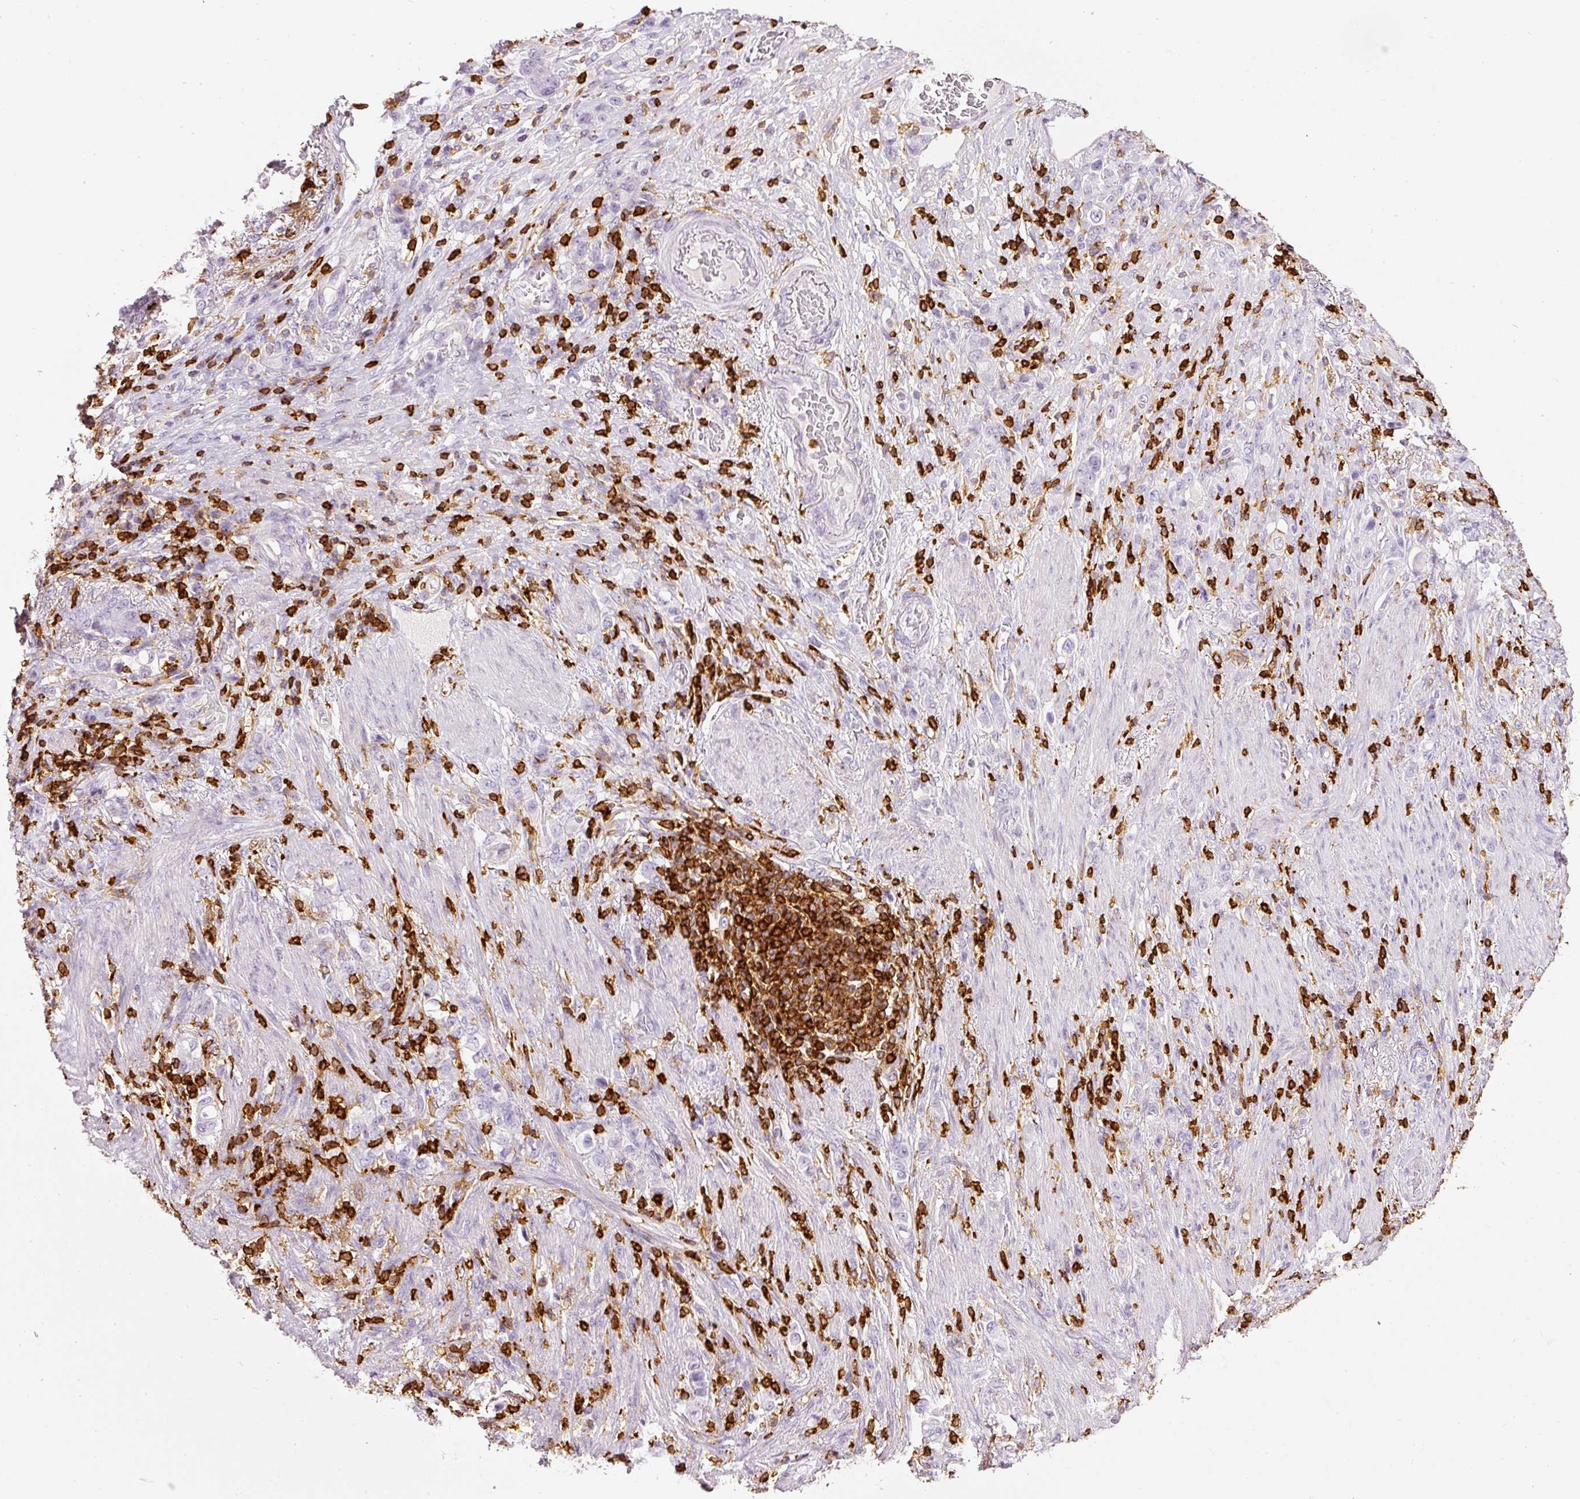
{"staining": {"intensity": "negative", "quantity": "none", "location": "none"}, "tissue": "stomach cancer", "cell_type": "Tumor cells", "image_type": "cancer", "snomed": [{"axis": "morphology", "description": "Adenocarcinoma, NOS"}, {"axis": "topography", "description": "Stomach"}], "caption": "Tumor cells are negative for brown protein staining in stomach cancer (adenocarcinoma). (Brightfield microscopy of DAB IHC at high magnification).", "gene": "EVL", "patient": {"sex": "female", "age": 79}}